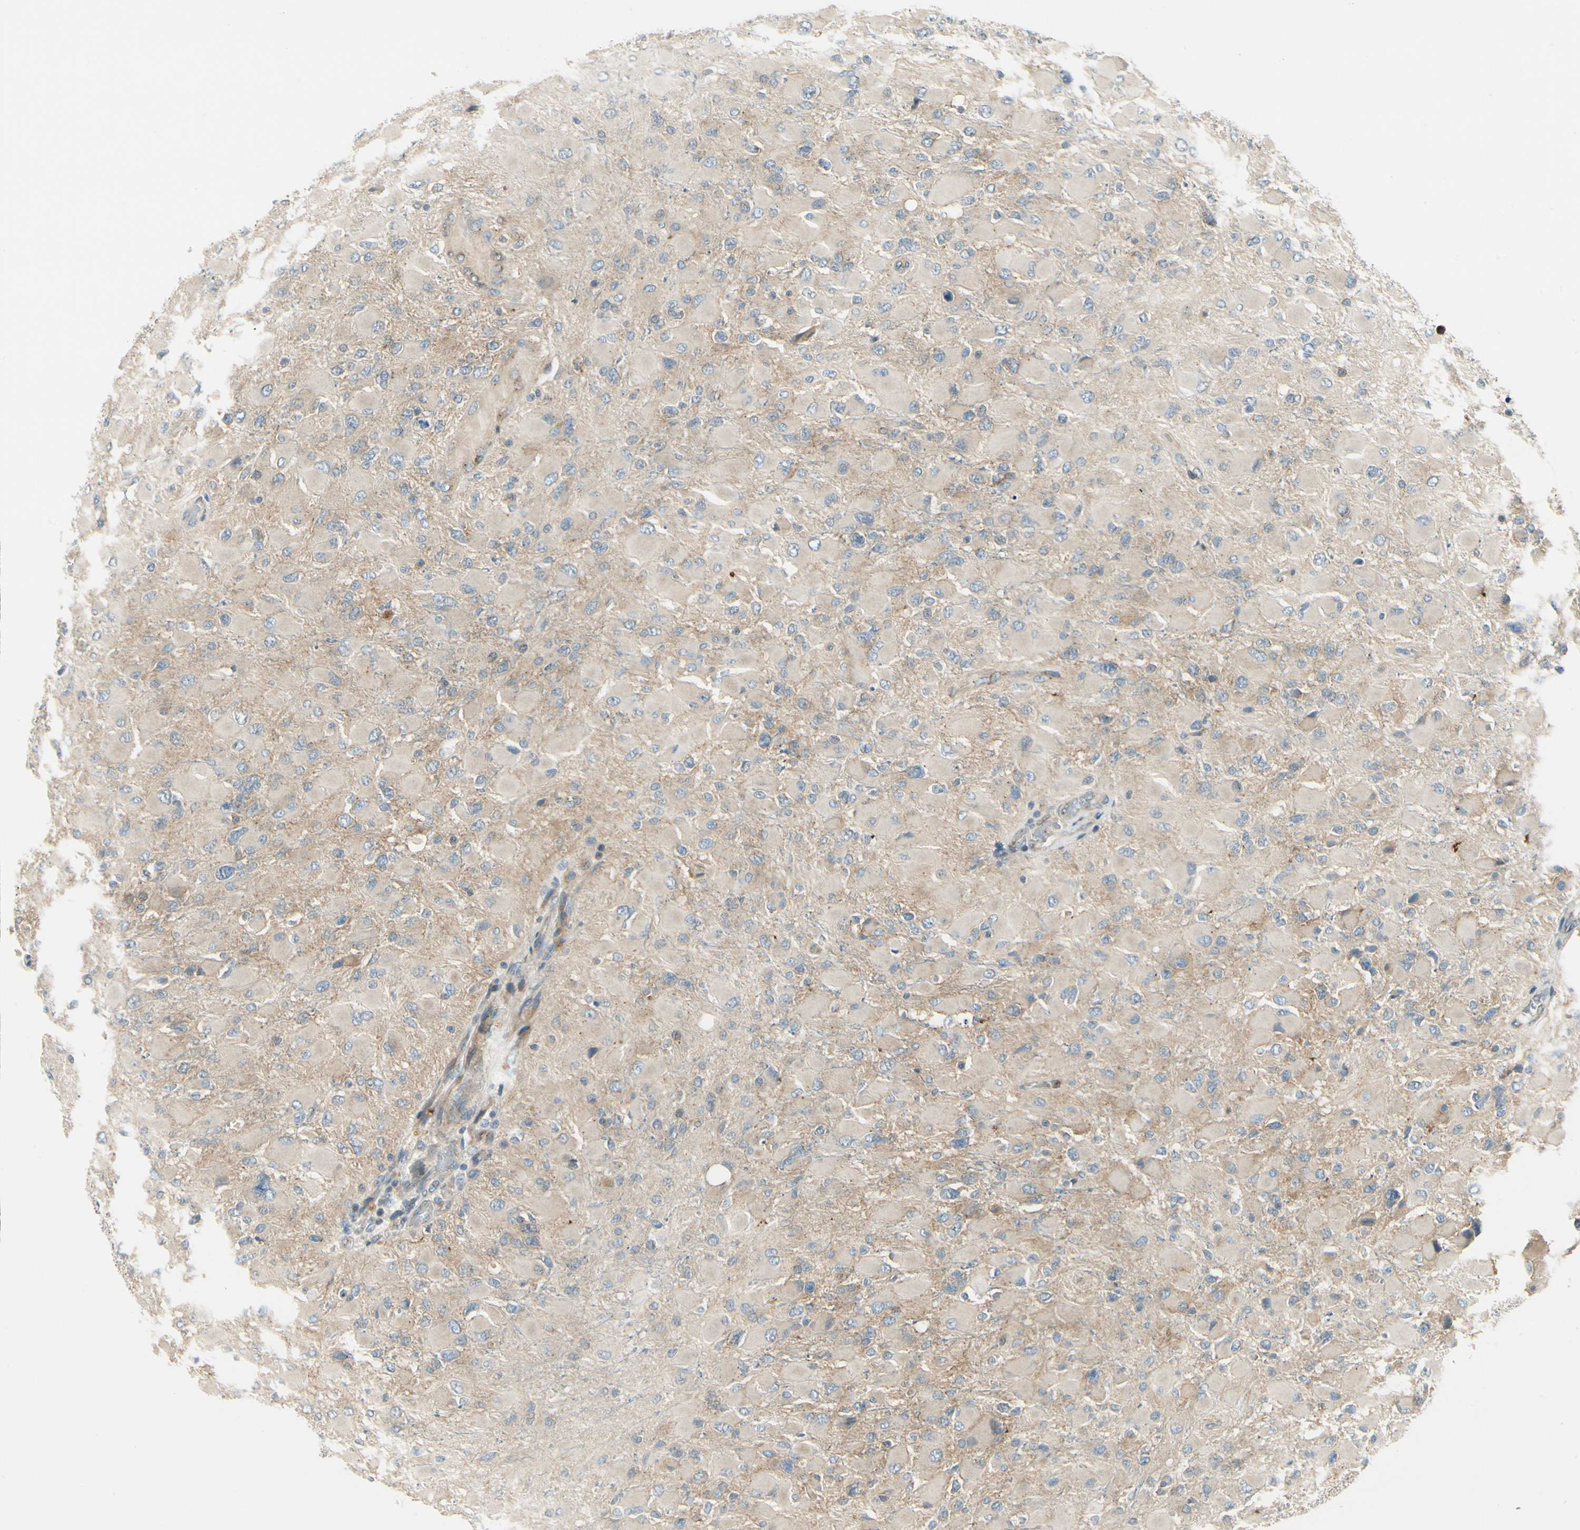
{"staining": {"intensity": "weak", "quantity": ">75%", "location": "cytoplasmic/membranous"}, "tissue": "glioma", "cell_type": "Tumor cells", "image_type": "cancer", "snomed": [{"axis": "morphology", "description": "Glioma, malignant, High grade"}, {"axis": "topography", "description": "Cerebral cortex"}], "caption": "Immunohistochemistry (IHC) micrograph of malignant glioma (high-grade) stained for a protein (brown), which demonstrates low levels of weak cytoplasmic/membranous positivity in about >75% of tumor cells.", "gene": "MANSC1", "patient": {"sex": "female", "age": 36}}